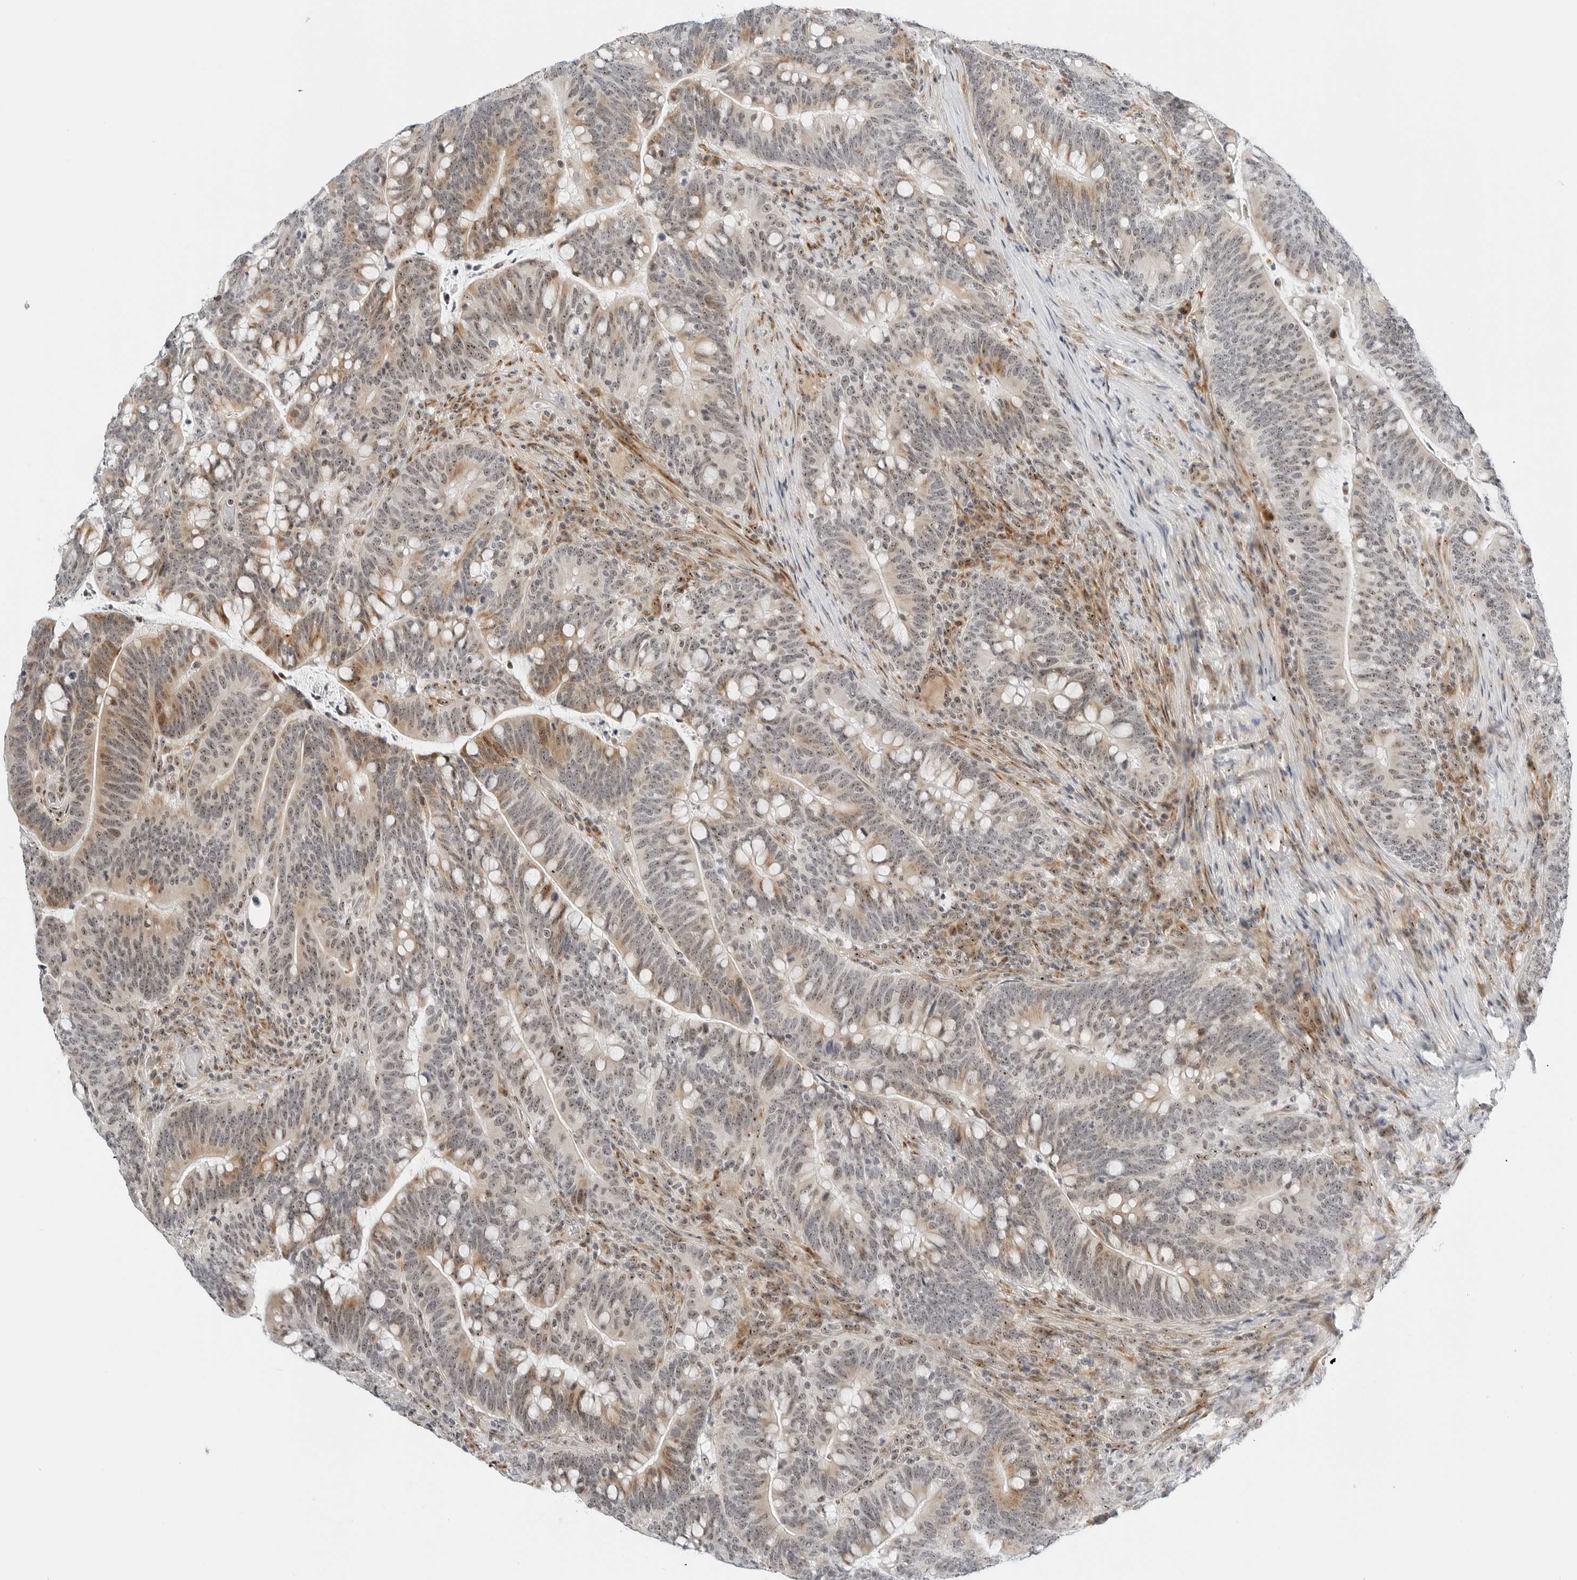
{"staining": {"intensity": "moderate", "quantity": "25%-75%", "location": "cytoplasmic/membranous,nuclear"}, "tissue": "colorectal cancer", "cell_type": "Tumor cells", "image_type": "cancer", "snomed": [{"axis": "morphology", "description": "Adenocarcinoma, NOS"}, {"axis": "topography", "description": "Colon"}], "caption": "Protein analysis of adenocarcinoma (colorectal) tissue exhibits moderate cytoplasmic/membranous and nuclear staining in approximately 25%-75% of tumor cells.", "gene": "RIMKLA", "patient": {"sex": "female", "age": 66}}